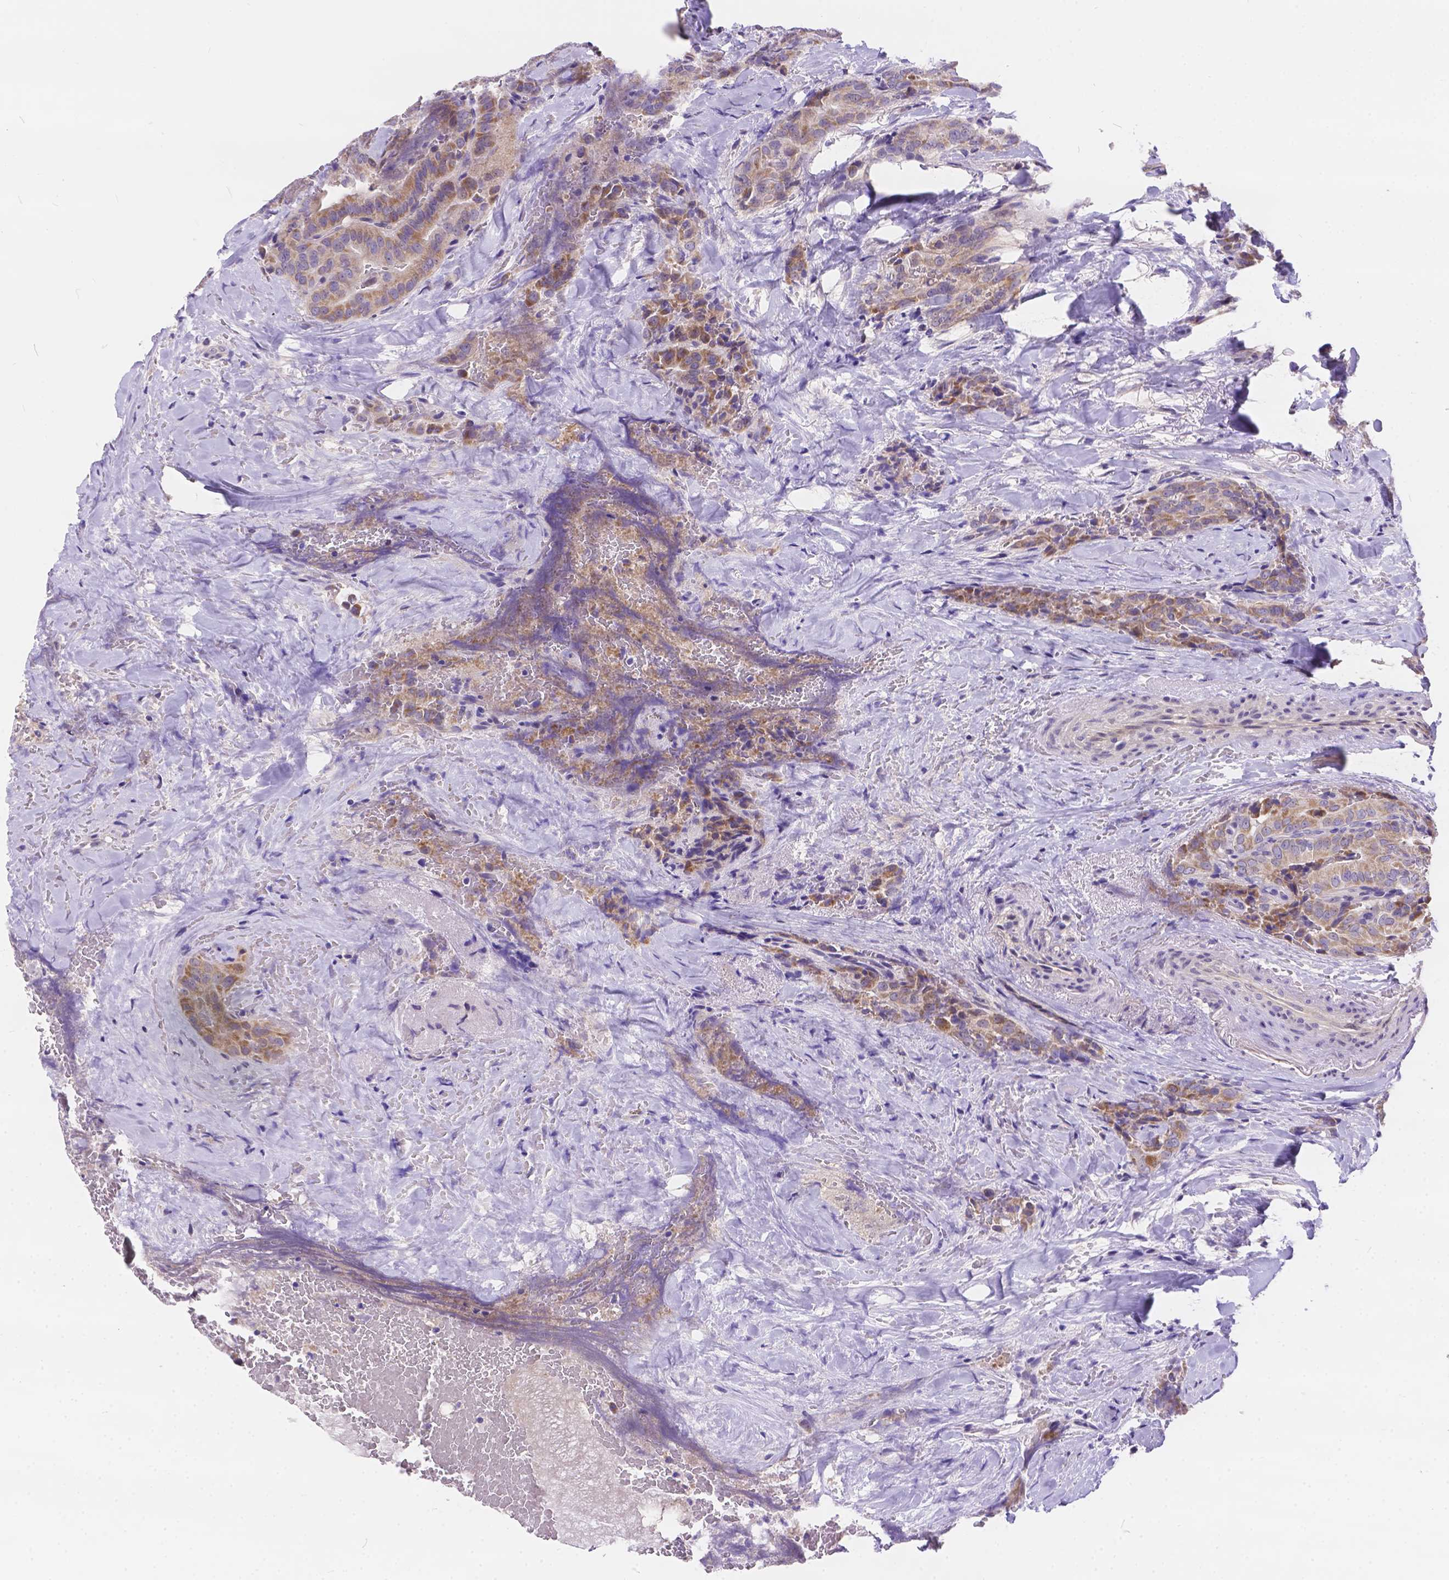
{"staining": {"intensity": "moderate", "quantity": ">75%", "location": "cytoplasmic/membranous"}, "tissue": "thyroid cancer", "cell_type": "Tumor cells", "image_type": "cancer", "snomed": [{"axis": "morphology", "description": "Papillary adenocarcinoma, NOS"}, {"axis": "topography", "description": "Thyroid gland"}], "caption": "Immunohistochemical staining of thyroid papillary adenocarcinoma demonstrates moderate cytoplasmic/membranous protein positivity in approximately >75% of tumor cells.", "gene": "DLEC1", "patient": {"sex": "male", "age": 61}}